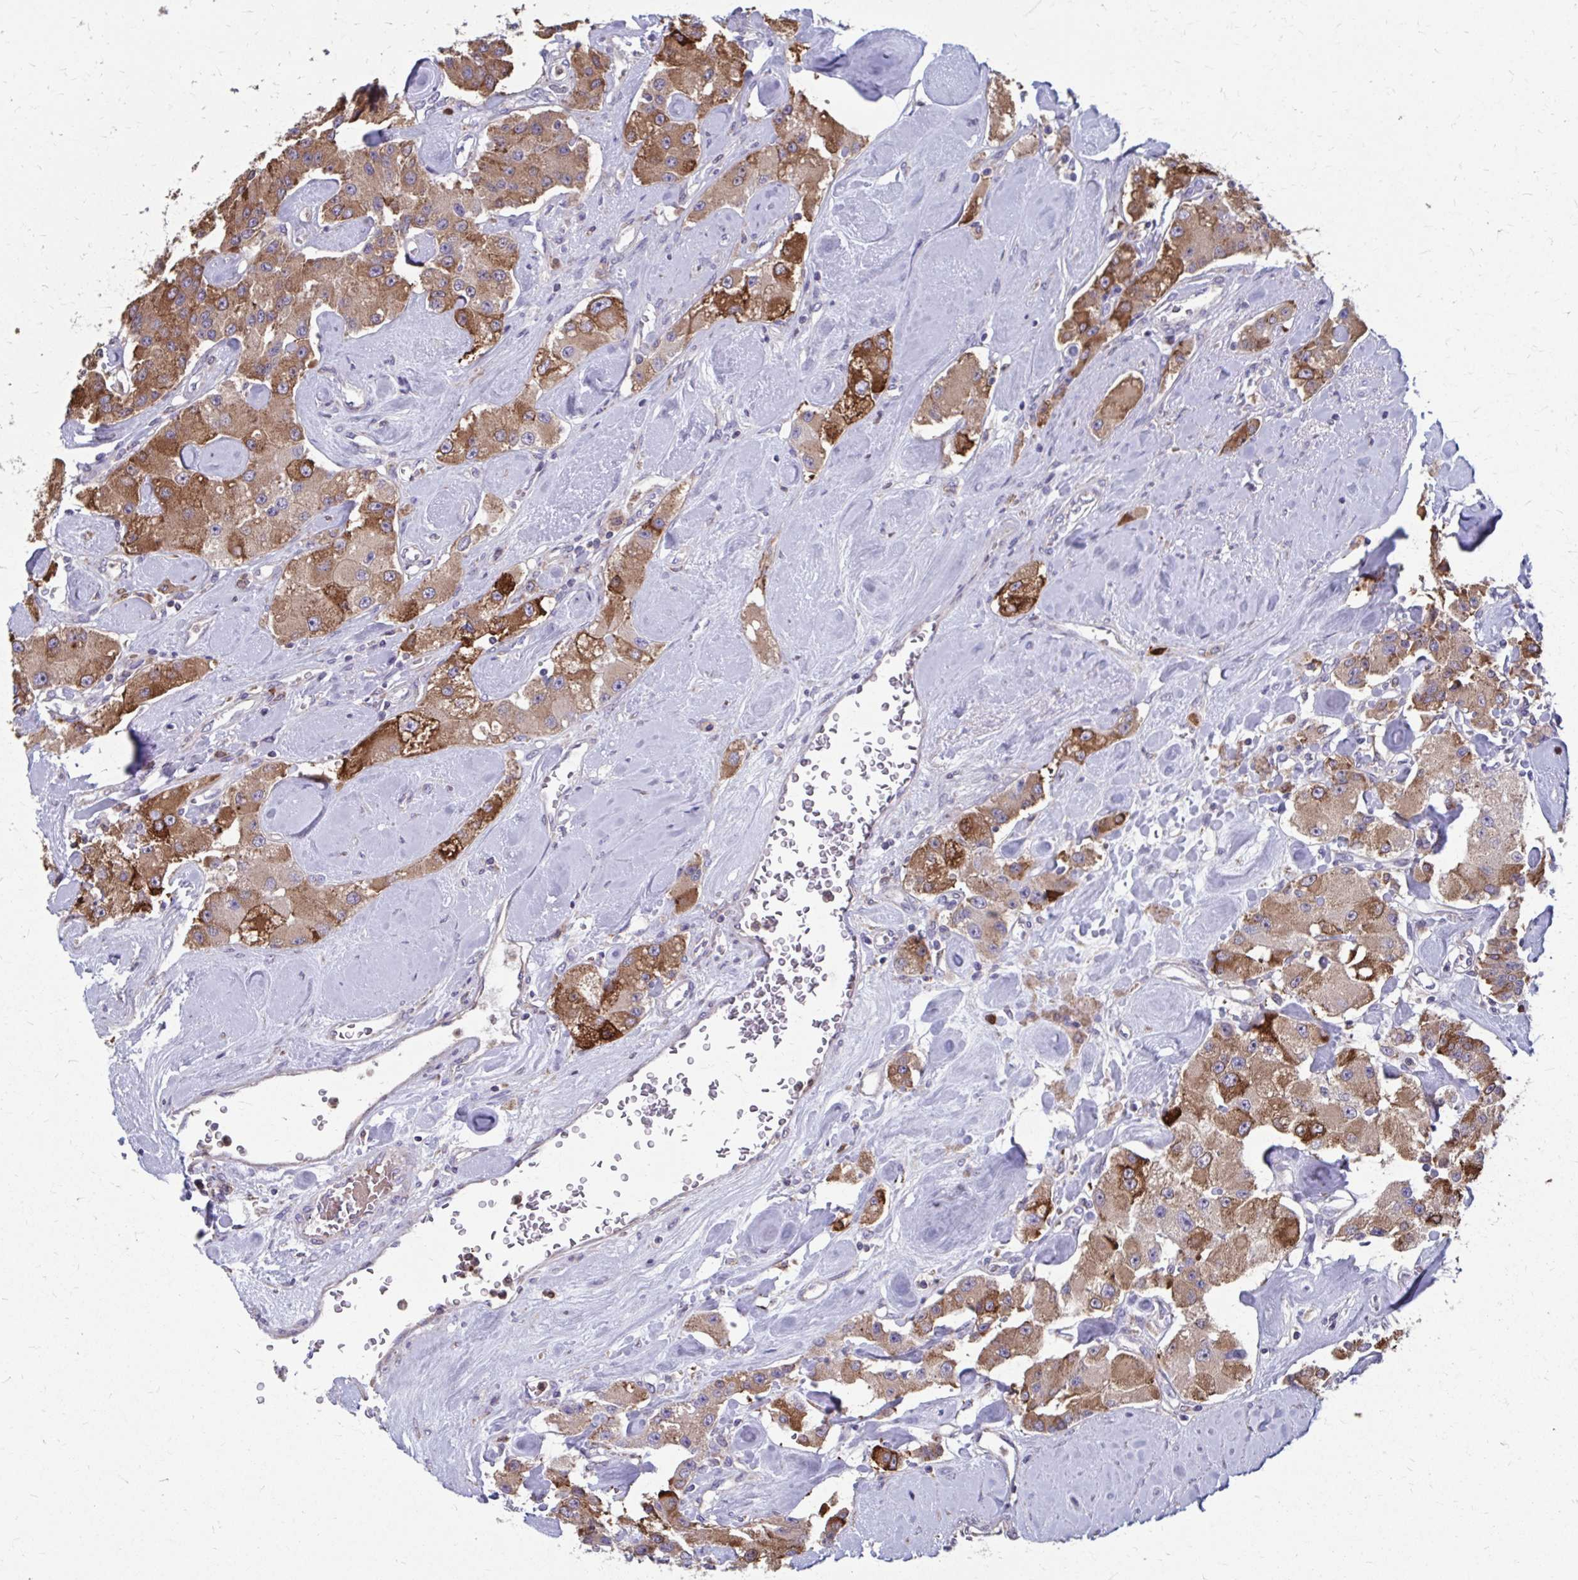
{"staining": {"intensity": "strong", "quantity": ">75%", "location": "cytoplasmic/membranous"}, "tissue": "carcinoid", "cell_type": "Tumor cells", "image_type": "cancer", "snomed": [{"axis": "morphology", "description": "Carcinoid, malignant, NOS"}, {"axis": "topography", "description": "Pancreas"}], "caption": "About >75% of tumor cells in human carcinoid (malignant) exhibit strong cytoplasmic/membranous protein positivity as visualized by brown immunohistochemical staining.", "gene": "FKBP2", "patient": {"sex": "male", "age": 41}}